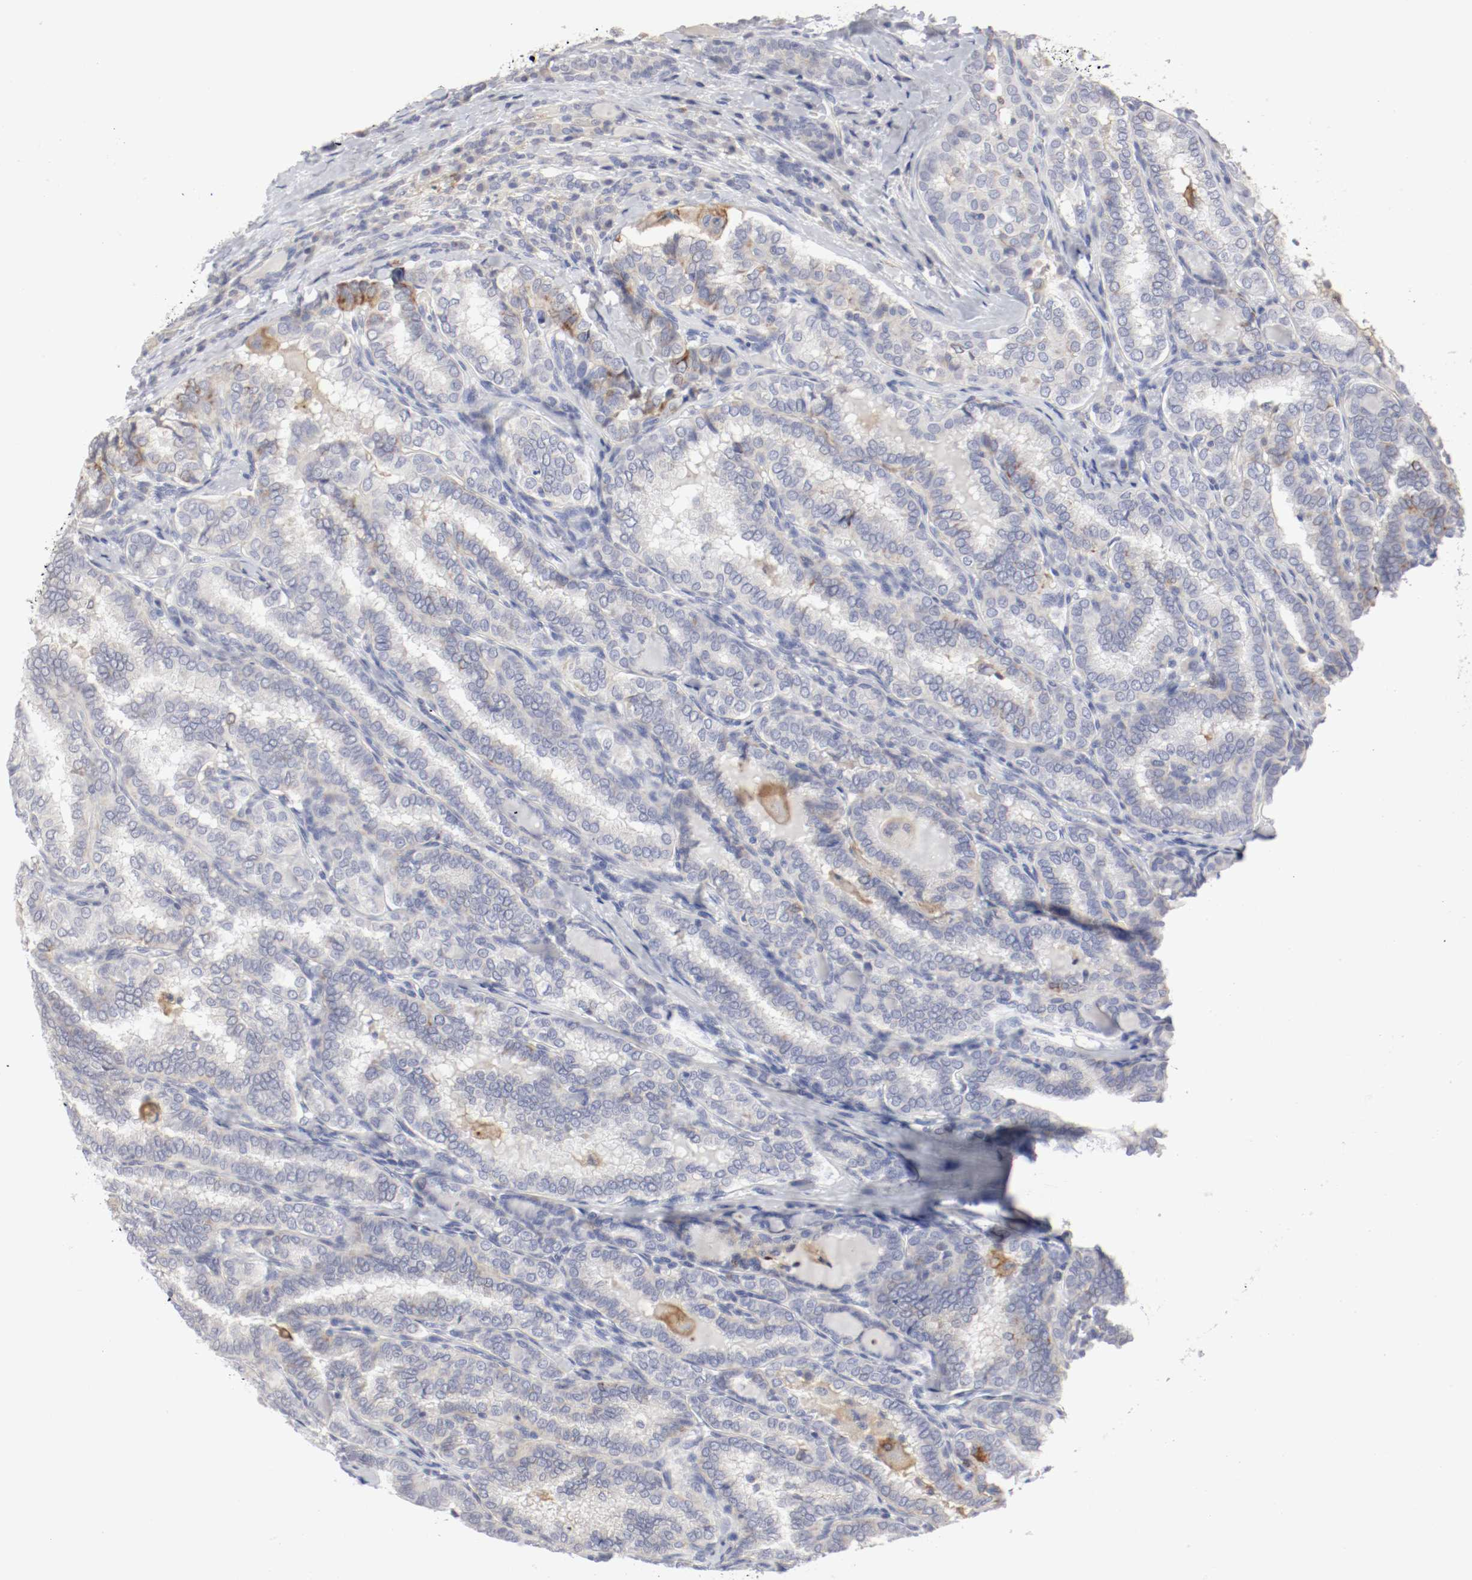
{"staining": {"intensity": "moderate", "quantity": "<25%", "location": "cytoplasmic/membranous"}, "tissue": "thyroid cancer", "cell_type": "Tumor cells", "image_type": "cancer", "snomed": [{"axis": "morphology", "description": "Papillary adenocarcinoma, NOS"}, {"axis": "topography", "description": "Thyroid gland"}], "caption": "Protein expression analysis of human papillary adenocarcinoma (thyroid) reveals moderate cytoplasmic/membranous staining in approximately <25% of tumor cells. (DAB (3,3'-diaminobenzidine) = brown stain, brightfield microscopy at high magnification).", "gene": "ITGAX", "patient": {"sex": "female", "age": 30}}